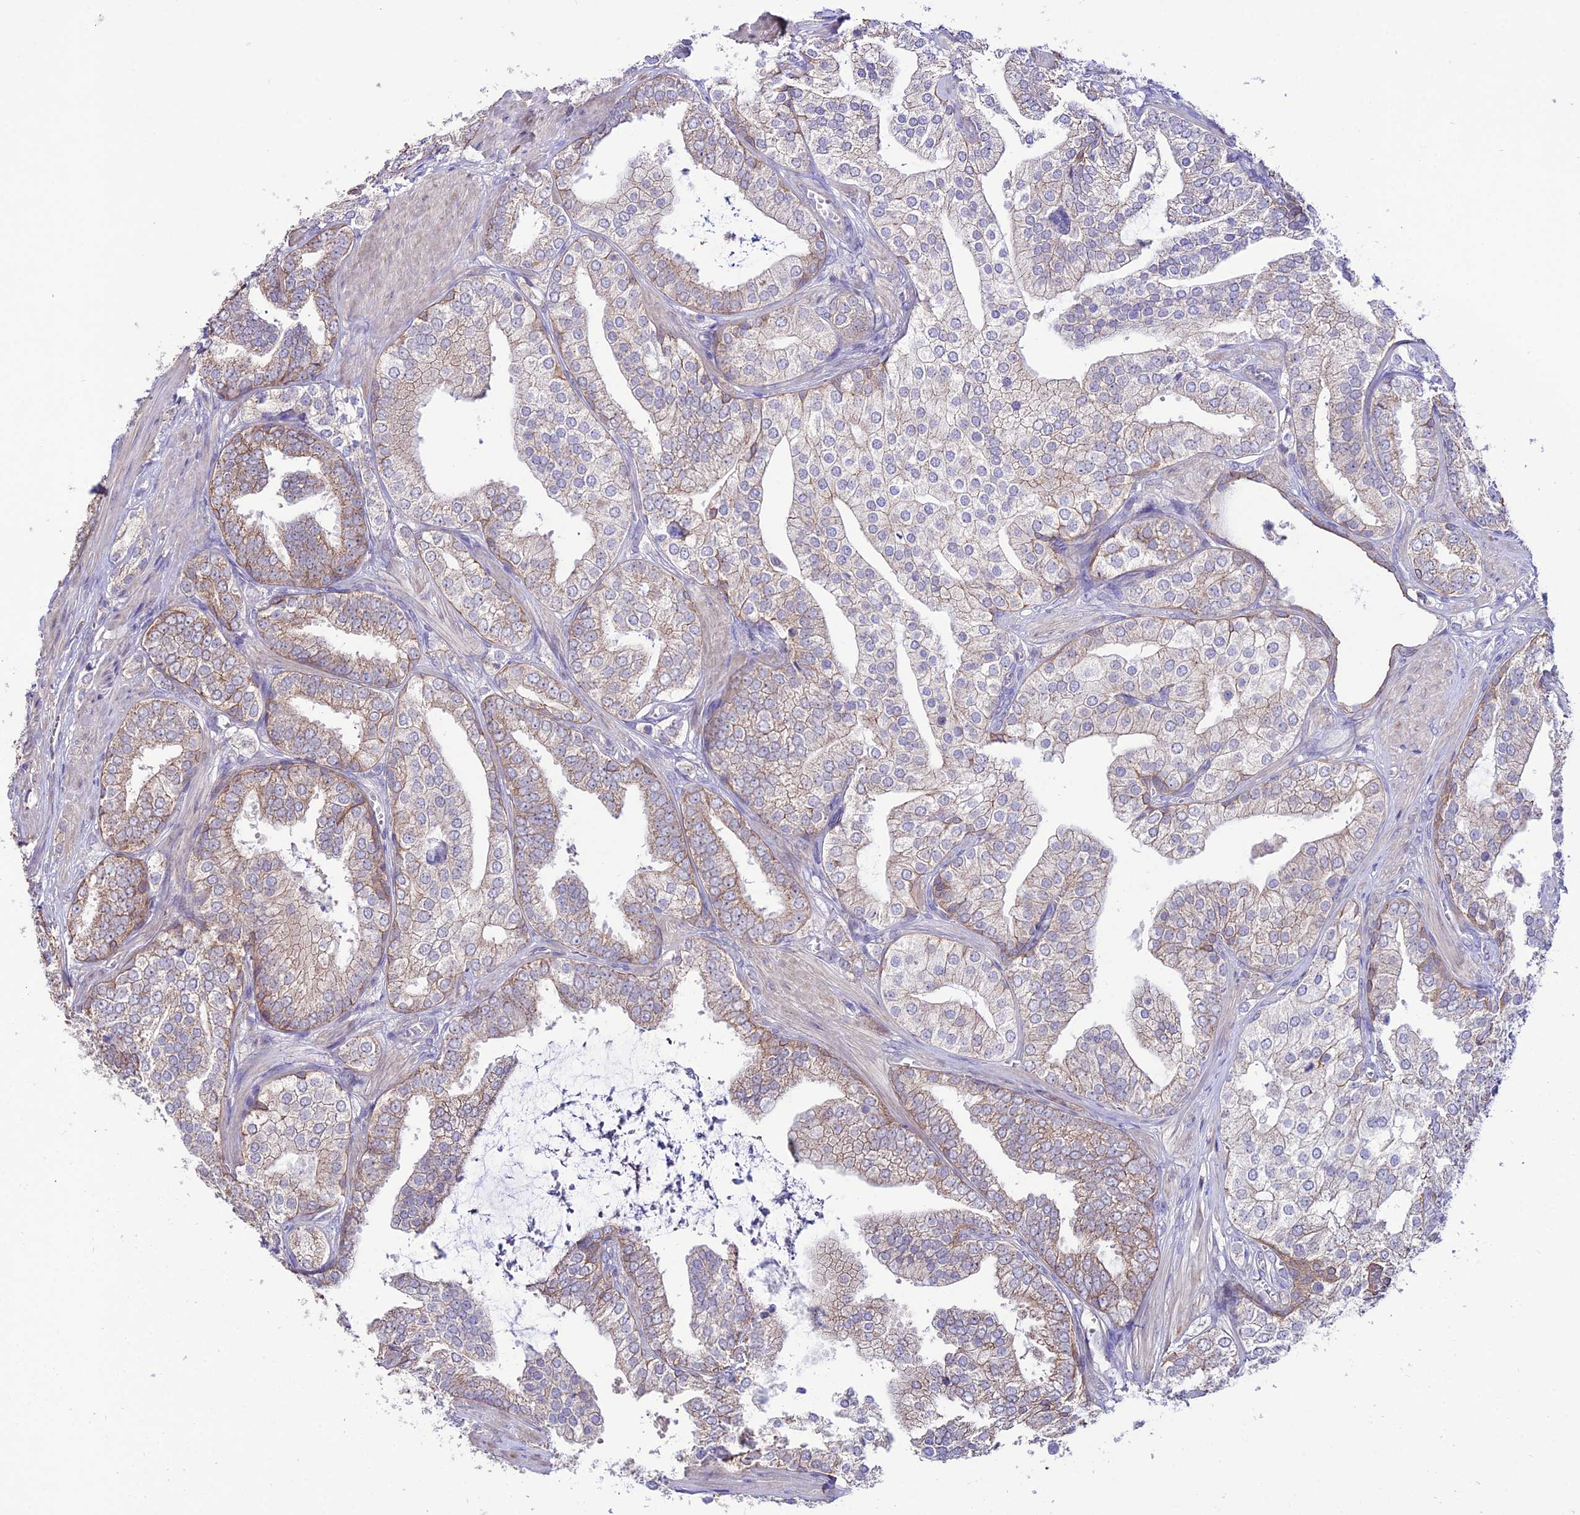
{"staining": {"intensity": "weak", "quantity": "25%-75%", "location": "cytoplasmic/membranous"}, "tissue": "prostate cancer", "cell_type": "Tumor cells", "image_type": "cancer", "snomed": [{"axis": "morphology", "description": "Adenocarcinoma, High grade"}, {"axis": "topography", "description": "Prostate"}], "caption": "DAB (3,3'-diaminobenzidine) immunohistochemical staining of human prostate high-grade adenocarcinoma exhibits weak cytoplasmic/membranous protein staining in approximately 25%-75% of tumor cells.", "gene": "HOGA1", "patient": {"sex": "male", "age": 50}}